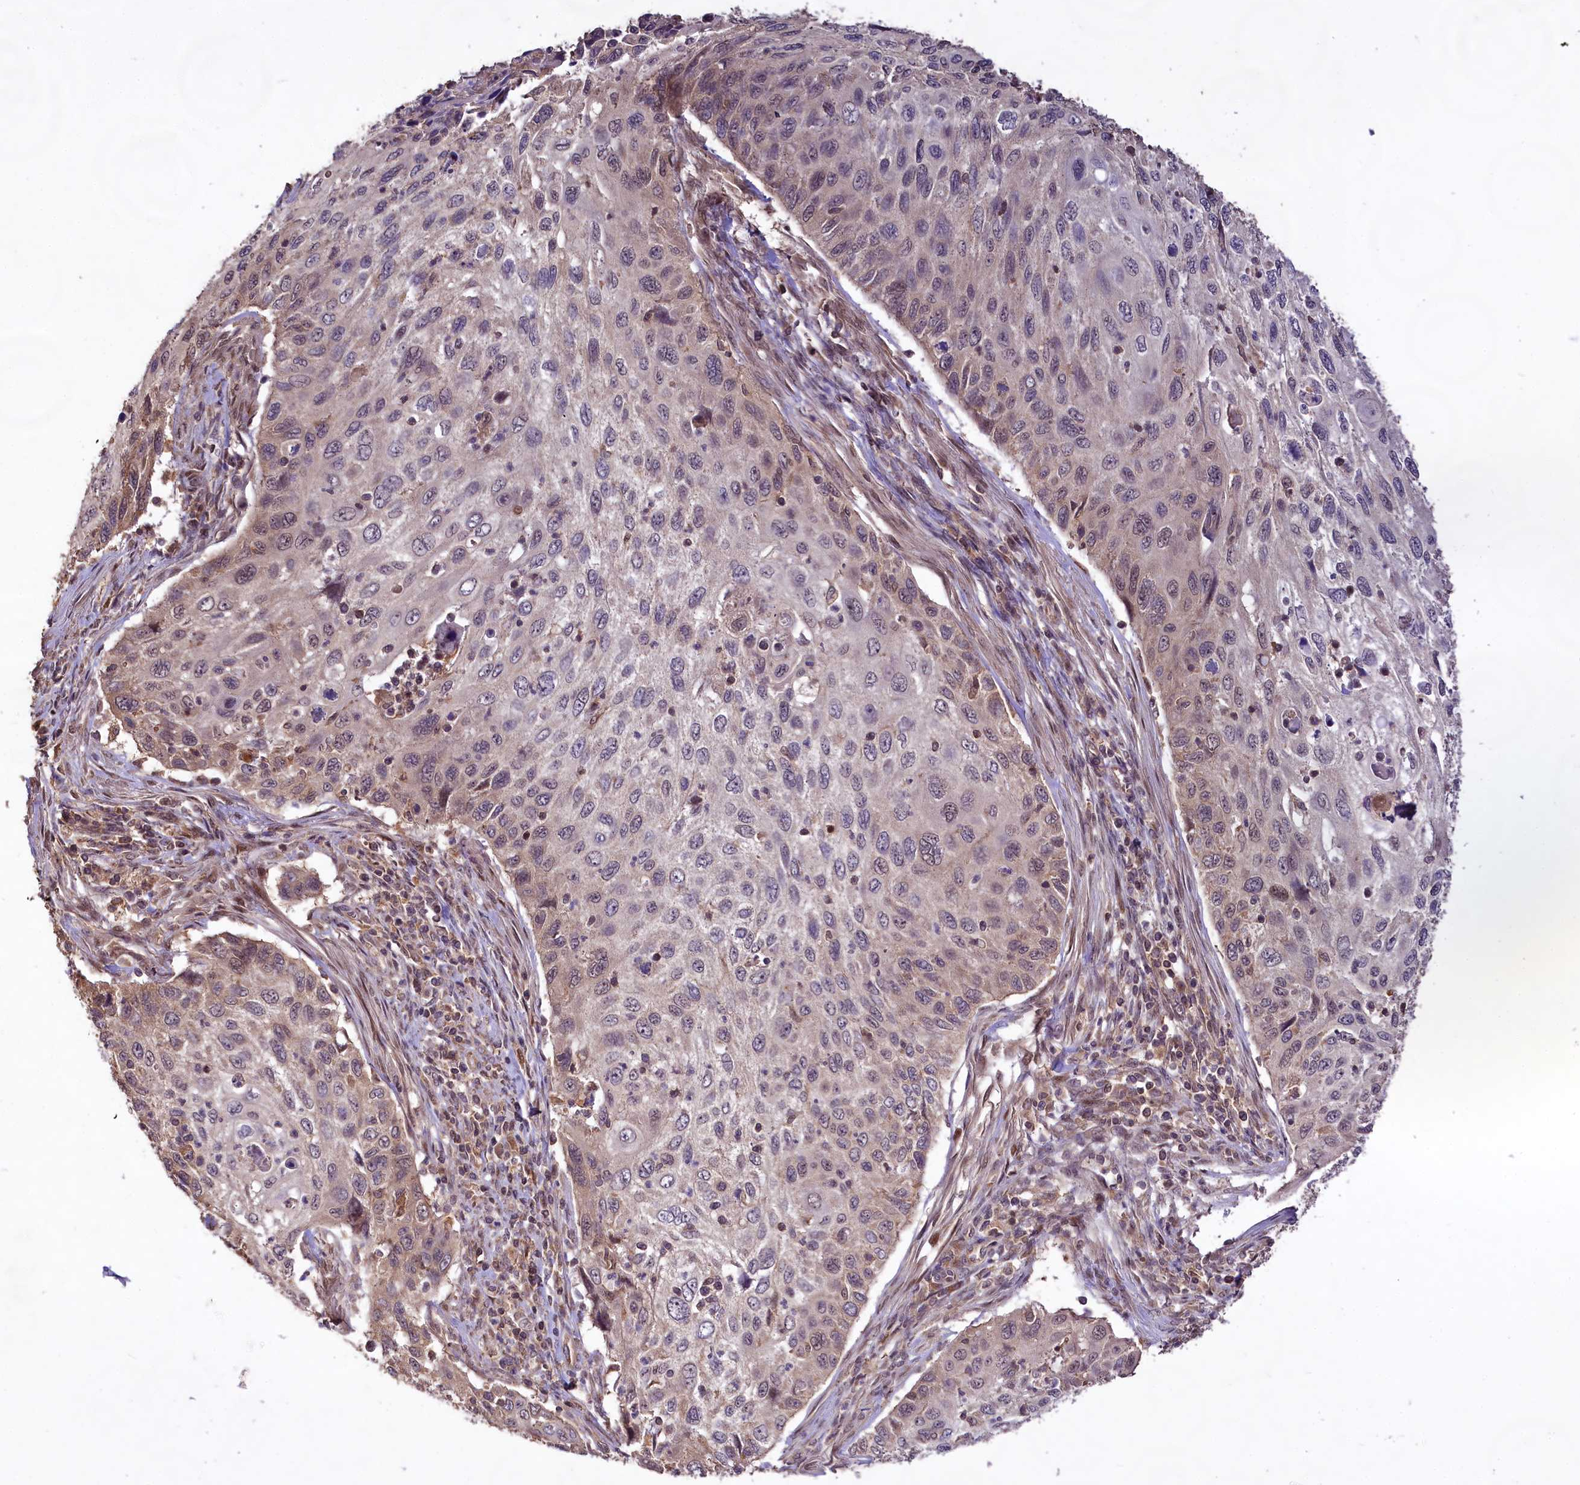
{"staining": {"intensity": "weak", "quantity": "<25%", "location": "nuclear"}, "tissue": "cervical cancer", "cell_type": "Tumor cells", "image_type": "cancer", "snomed": [{"axis": "morphology", "description": "Squamous cell carcinoma, NOS"}, {"axis": "topography", "description": "Cervix"}], "caption": "Photomicrograph shows no protein expression in tumor cells of cervical cancer (squamous cell carcinoma) tissue. (DAB immunohistochemistry visualized using brightfield microscopy, high magnification).", "gene": "RRP8", "patient": {"sex": "female", "age": 70}}